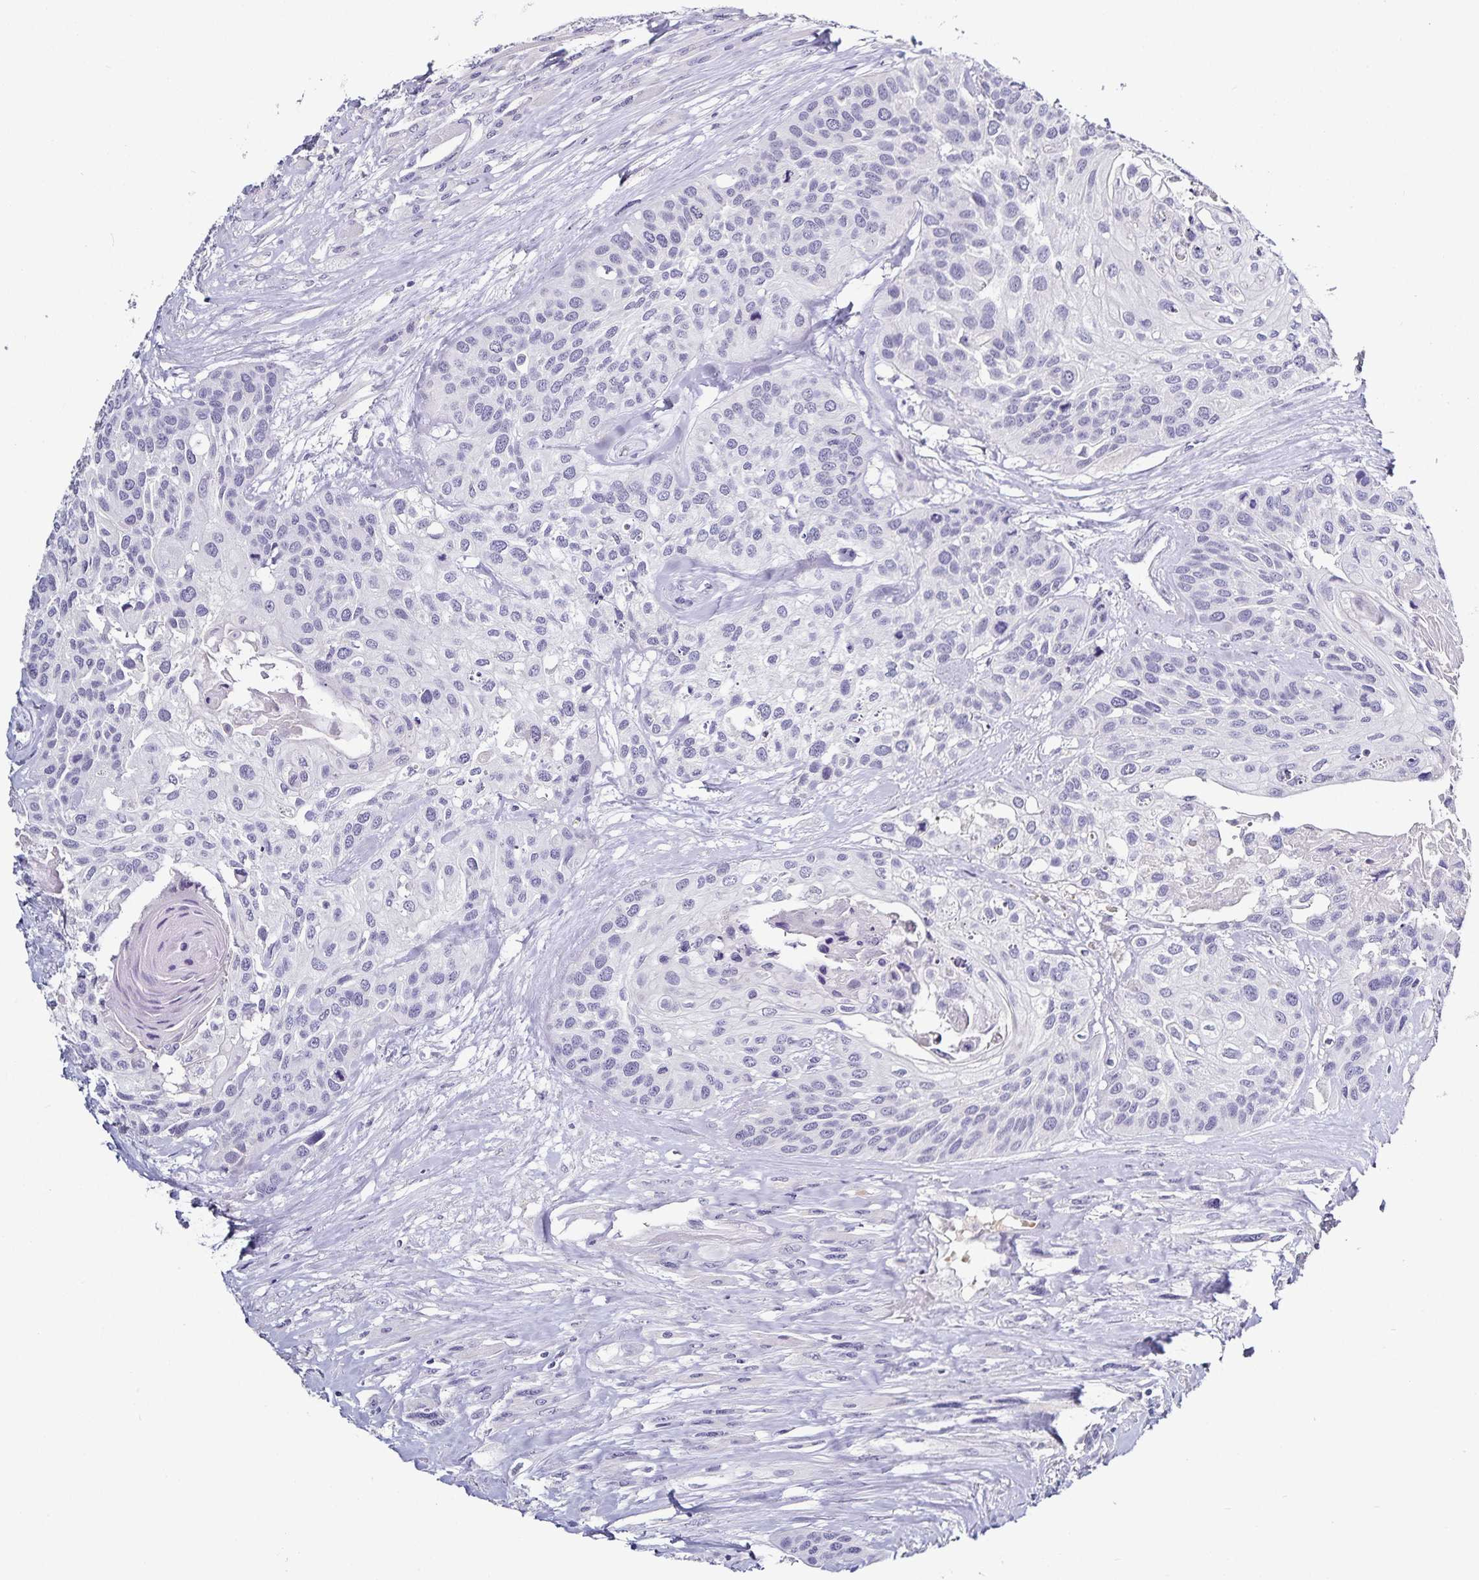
{"staining": {"intensity": "negative", "quantity": "none", "location": "none"}, "tissue": "head and neck cancer", "cell_type": "Tumor cells", "image_type": "cancer", "snomed": [{"axis": "morphology", "description": "Squamous cell carcinoma, NOS"}, {"axis": "topography", "description": "Head-Neck"}], "caption": "Micrograph shows no protein expression in tumor cells of head and neck cancer tissue. (DAB immunohistochemistry with hematoxylin counter stain).", "gene": "TTR", "patient": {"sex": "female", "age": 50}}